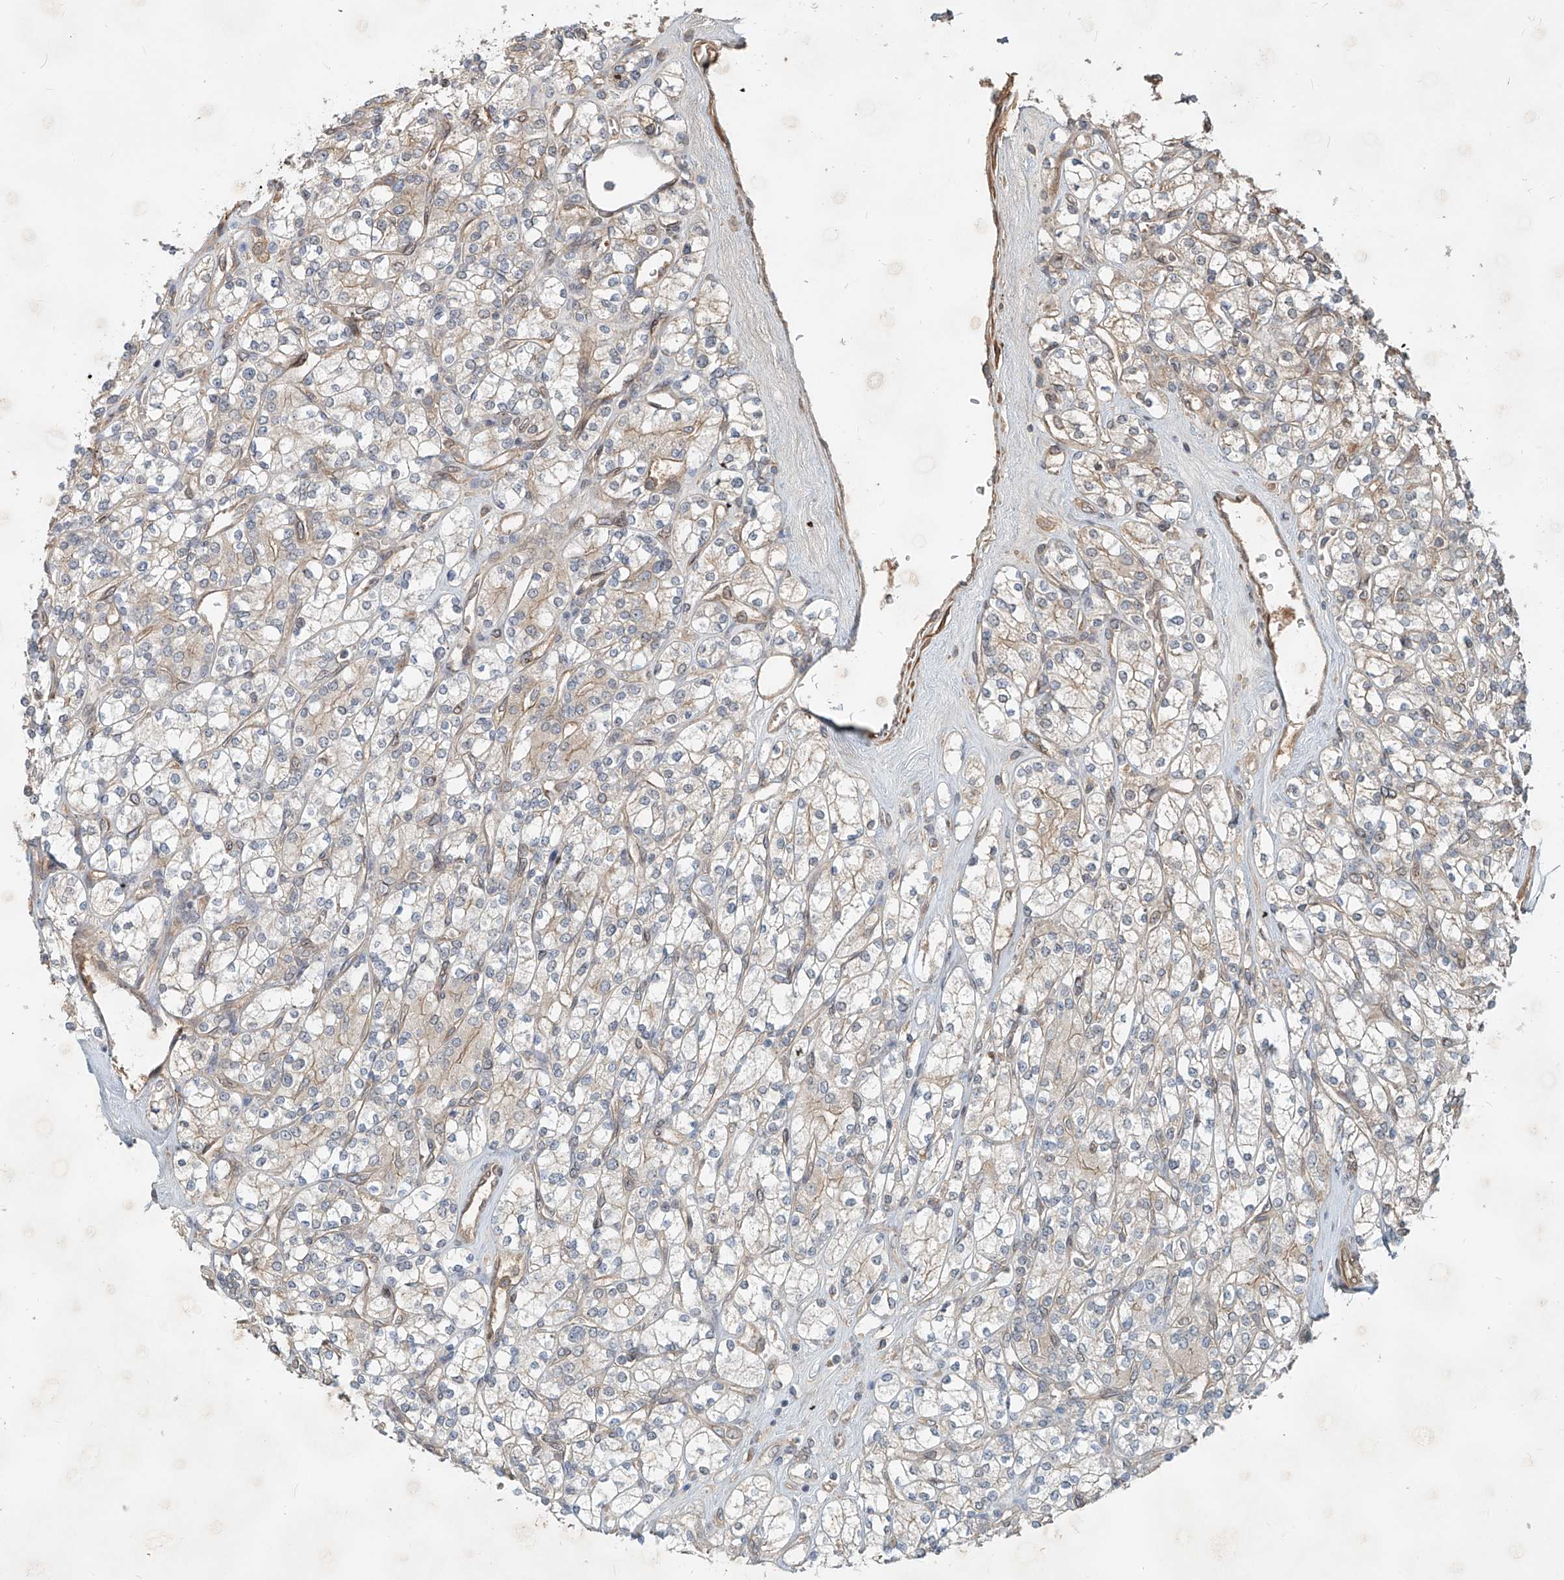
{"staining": {"intensity": "negative", "quantity": "none", "location": "none"}, "tissue": "renal cancer", "cell_type": "Tumor cells", "image_type": "cancer", "snomed": [{"axis": "morphology", "description": "Adenocarcinoma, NOS"}, {"axis": "topography", "description": "Kidney"}], "caption": "IHC of human renal cancer exhibits no expression in tumor cells. (Immunohistochemistry (ihc), brightfield microscopy, high magnification).", "gene": "SASH1", "patient": {"sex": "male", "age": 77}}